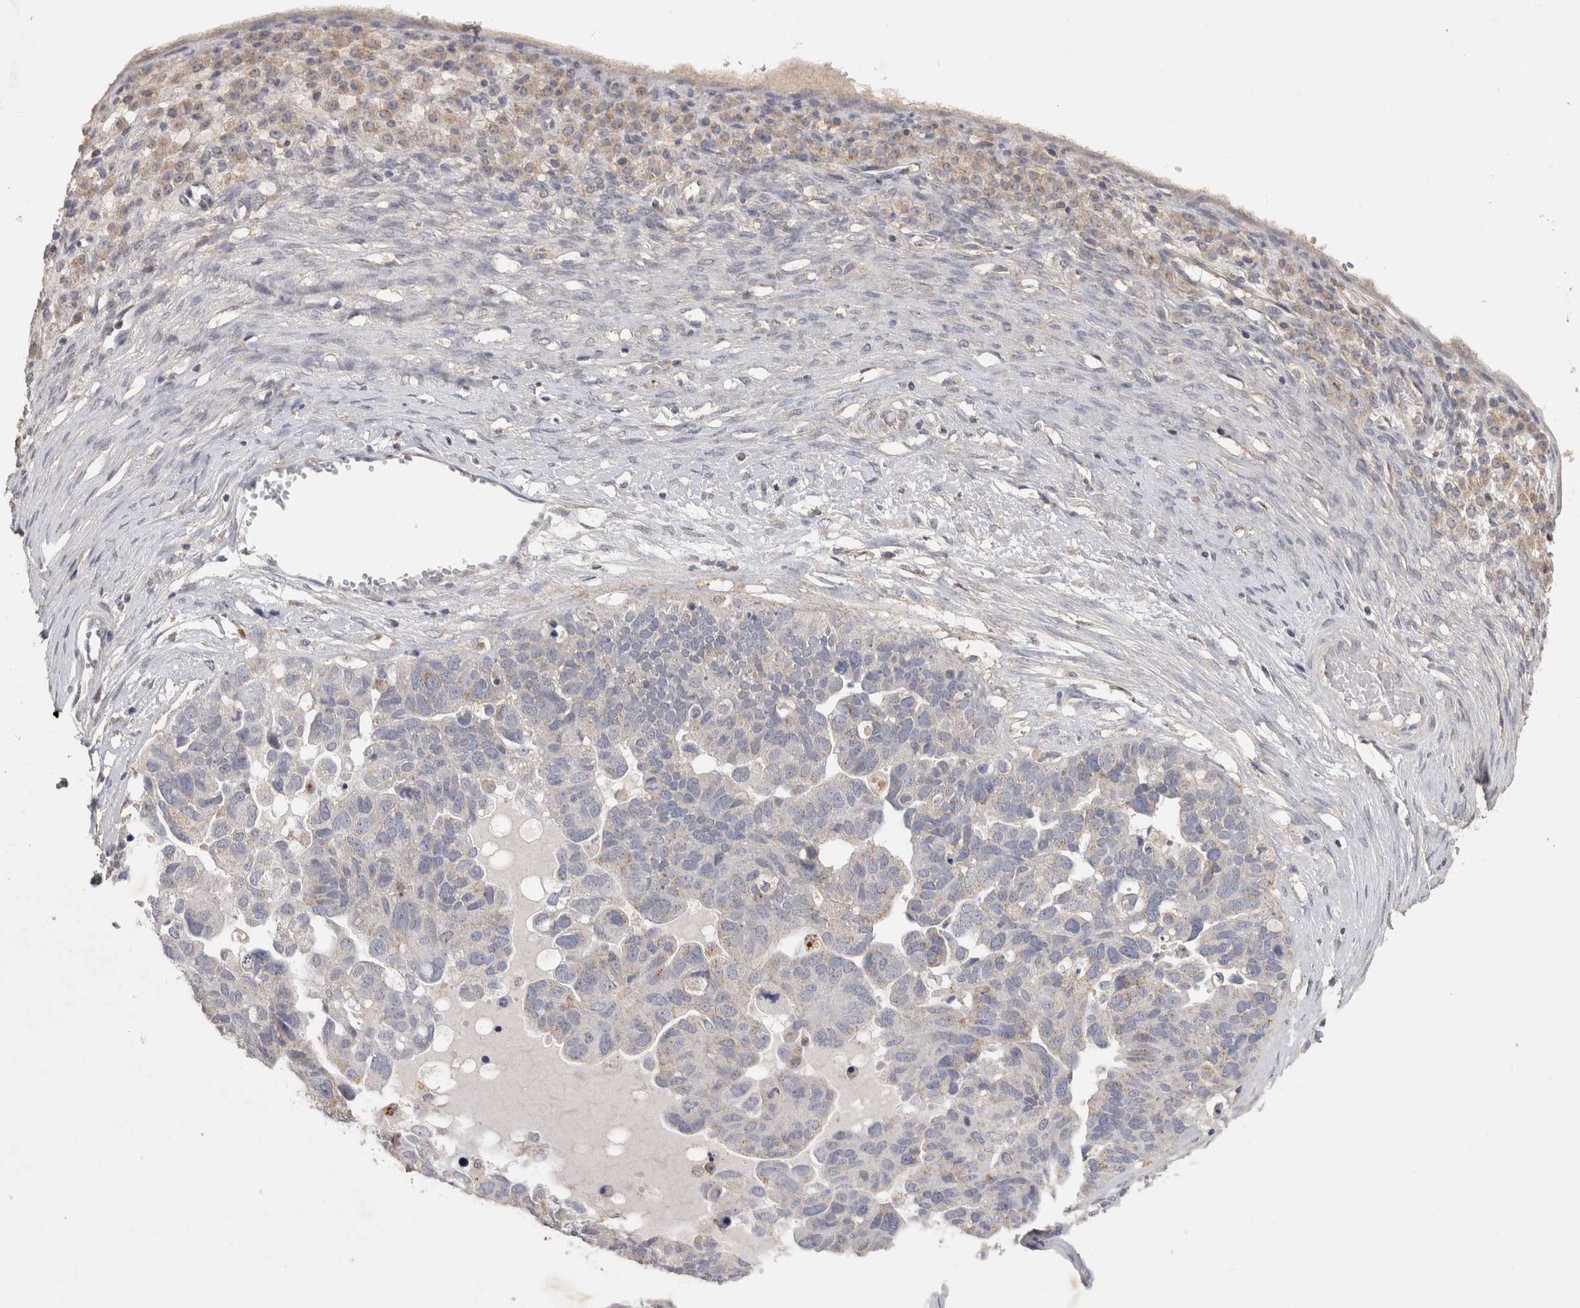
{"staining": {"intensity": "negative", "quantity": "none", "location": "none"}, "tissue": "ovarian cancer", "cell_type": "Tumor cells", "image_type": "cancer", "snomed": [{"axis": "morphology", "description": "Cystadenocarcinoma, serous, NOS"}, {"axis": "topography", "description": "Ovary"}], "caption": "DAB immunohistochemical staining of human serous cystadenocarcinoma (ovarian) displays no significant positivity in tumor cells.", "gene": "CNTFR", "patient": {"sex": "female", "age": 44}}